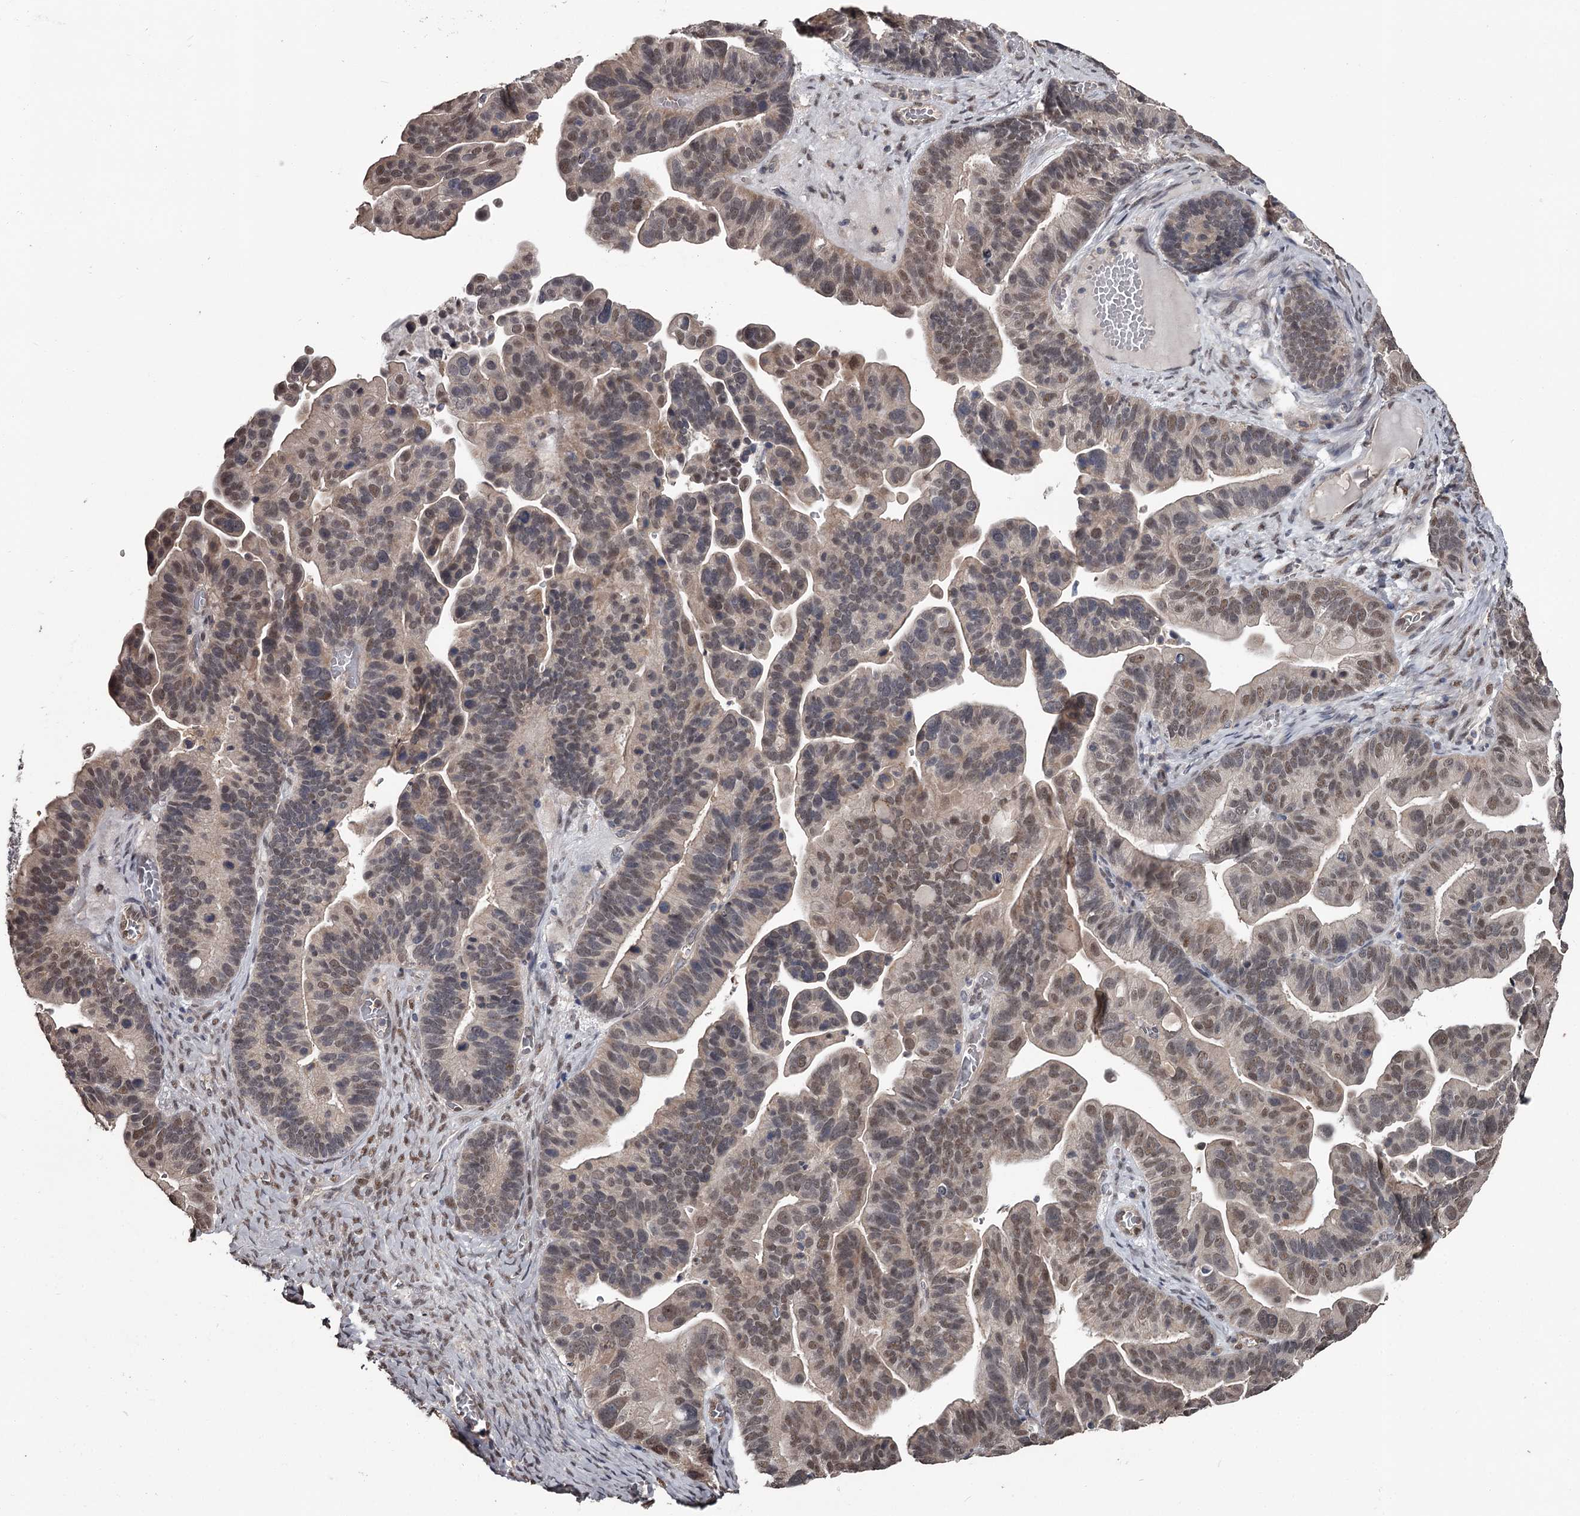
{"staining": {"intensity": "moderate", "quantity": "25%-75%", "location": "nuclear"}, "tissue": "ovarian cancer", "cell_type": "Tumor cells", "image_type": "cancer", "snomed": [{"axis": "morphology", "description": "Cystadenocarcinoma, serous, NOS"}, {"axis": "topography", "description": "Ovary"}], "caption": "Human serous cystadenocarcinoma (ovarian) stained with a brown dye exhibits moderate nuclear positive staining in approximately 25%-75% of tumor cells.", "gene": "PRPF40B", "patient": {"sex": "female", "age": 56}}